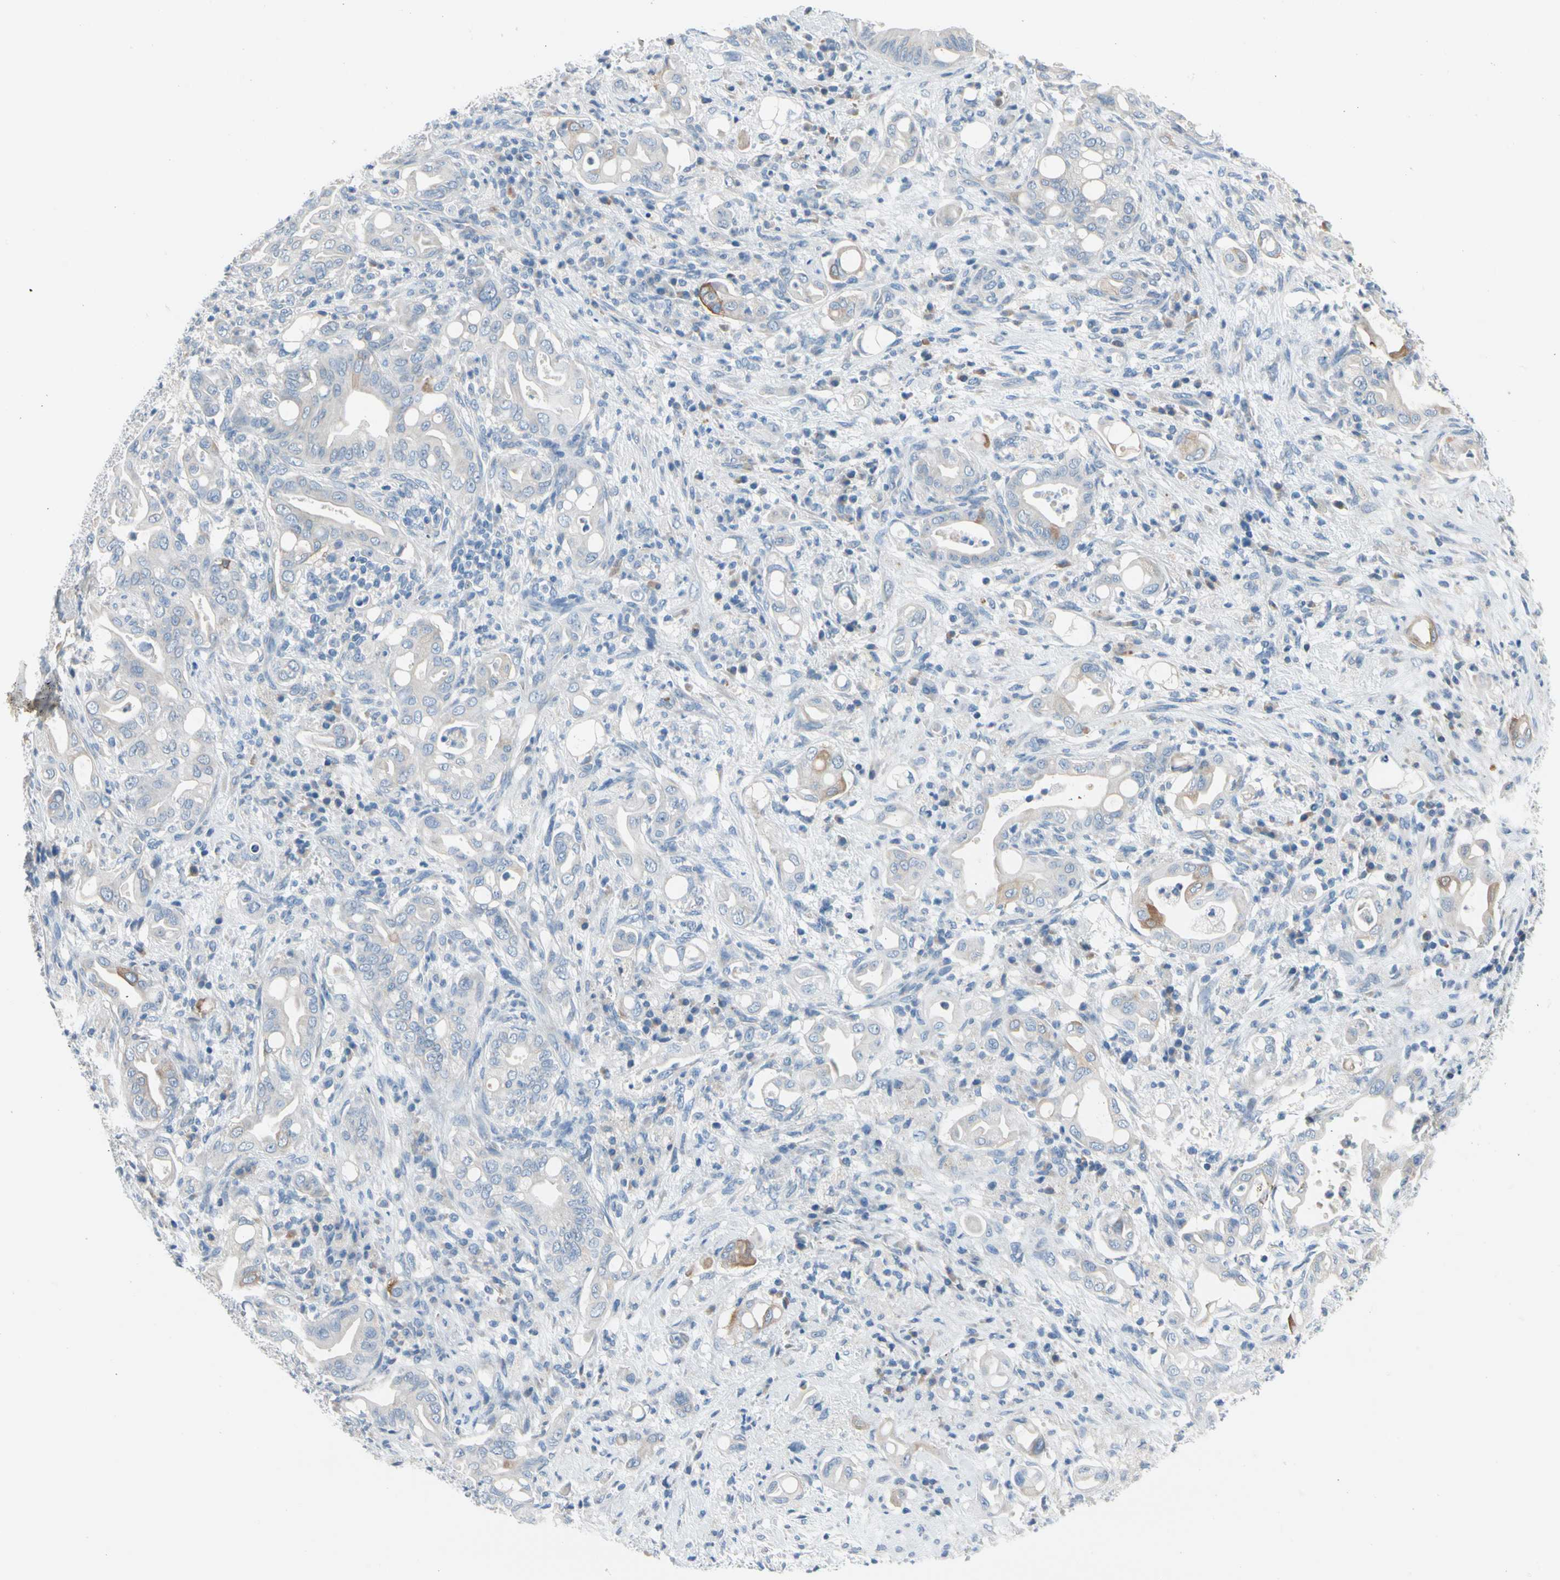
{"staining": {"intensity": "weak", "quantity": "<25%", "location": "cytoplasmic/membranous"}, "tissue": "liver cancer", "cell_type": "Tumor cells", "image_type": "cancer", "snomed": [{"axis": "morphology", "description": "Cholangiocarcinoma"}, {"axis": "topography", "description": "Liver"}], "caption": "Tumor cells are negative for protein expression in human liver cholangiocarcinoma.", "gene": "STK40", "patient": {"sex": "female", "age": 68}}